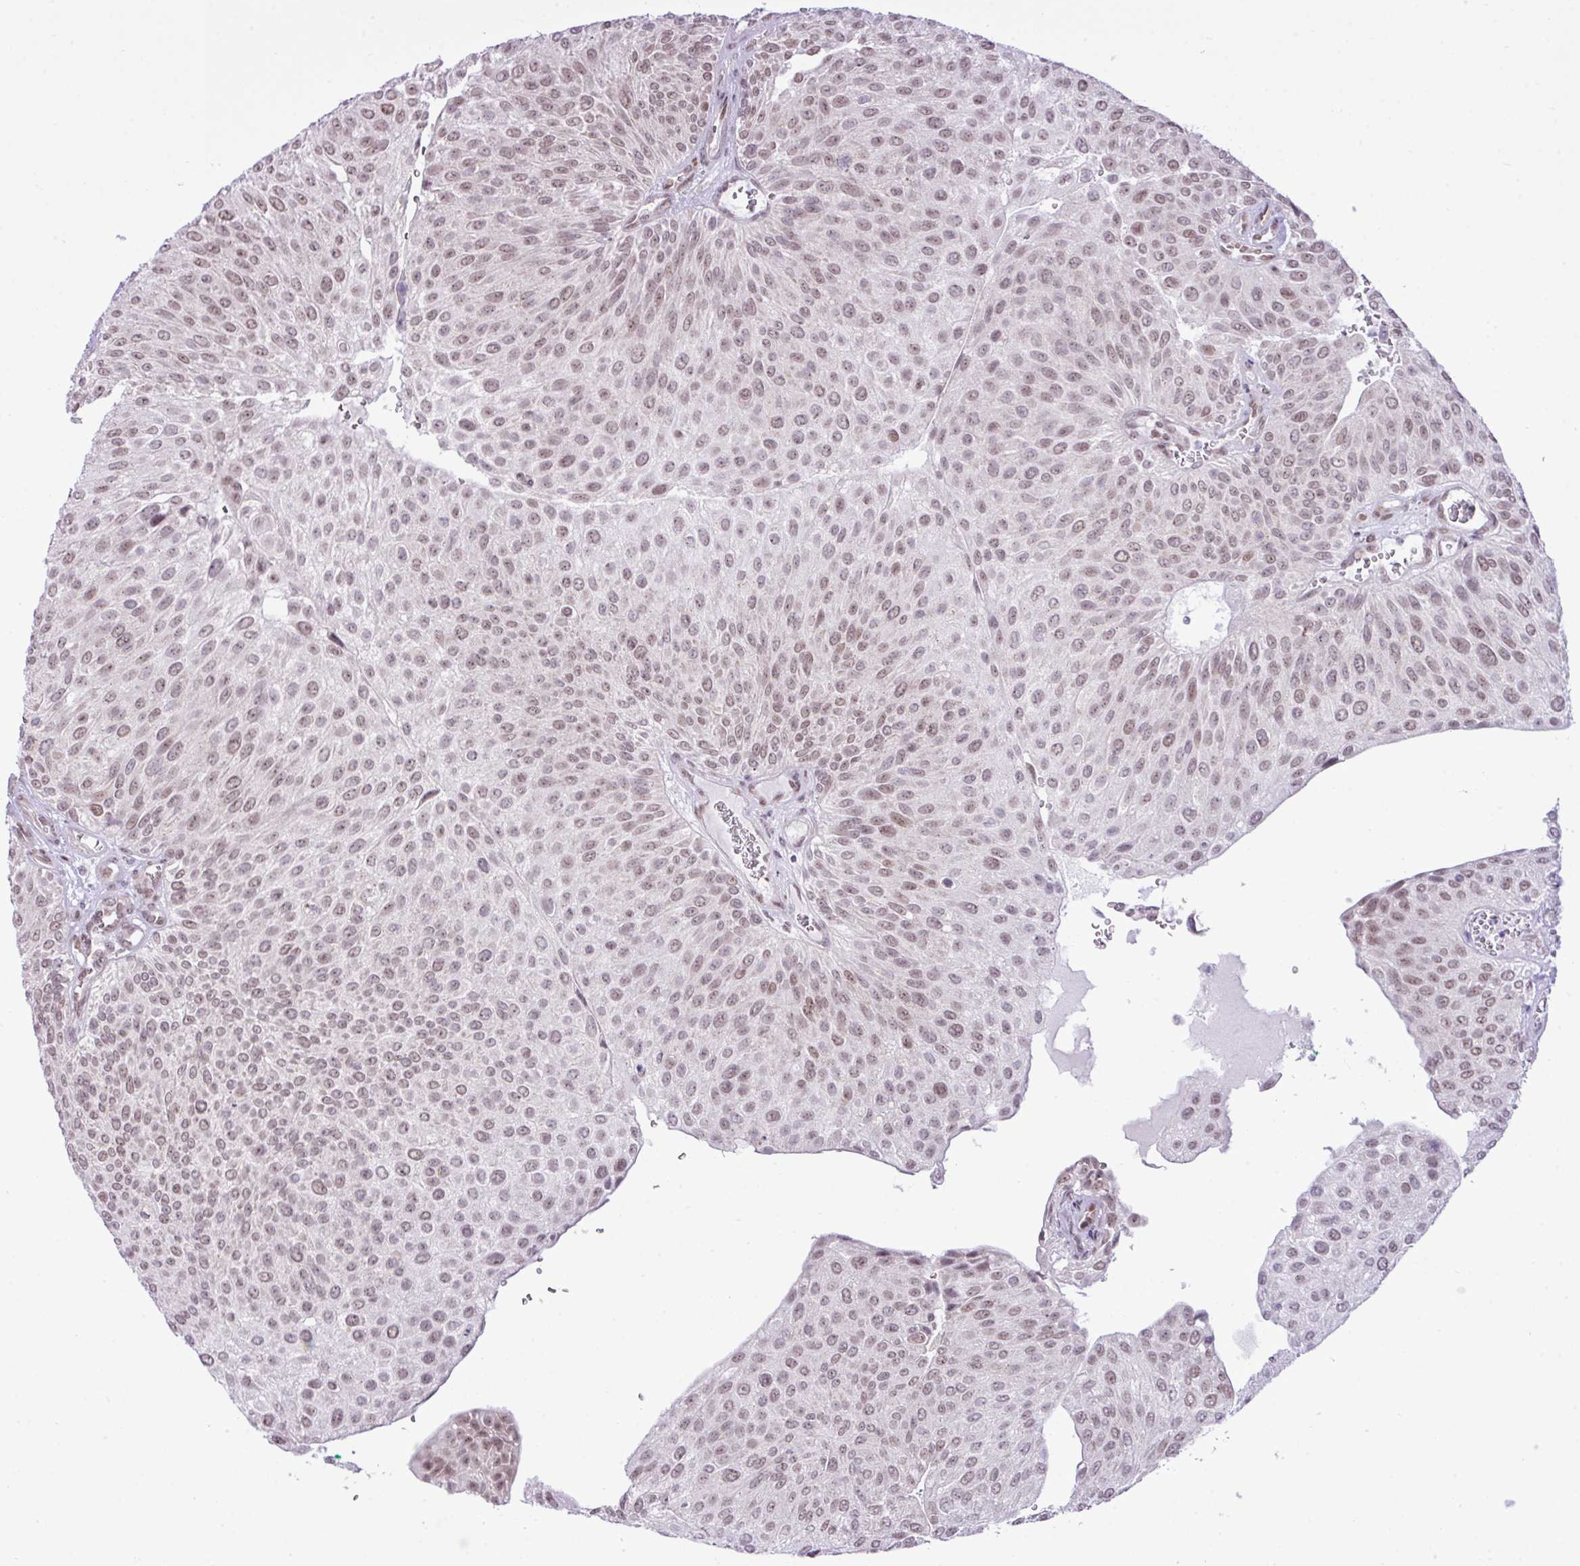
{"staining": {"intensity": "weak", "quantity": ">75%", "location": "nuclear"}, "tissue": "urothelial cancer", "cell_type": "Tumor cells", "image_type": "cancer", "snomed": [{"axis": "morphology", "description": "Urothelial carcinoma, NOS"}, {"axis": "topography", "description": "Urinary bladder"}], "caption": "Urothelial cancer stained for a protein (brown) shows weak nuclear positive expression in about >75% of tumor cells.", "gene": "ELOA2", "patient": {"sex": "male", "age": 67}}